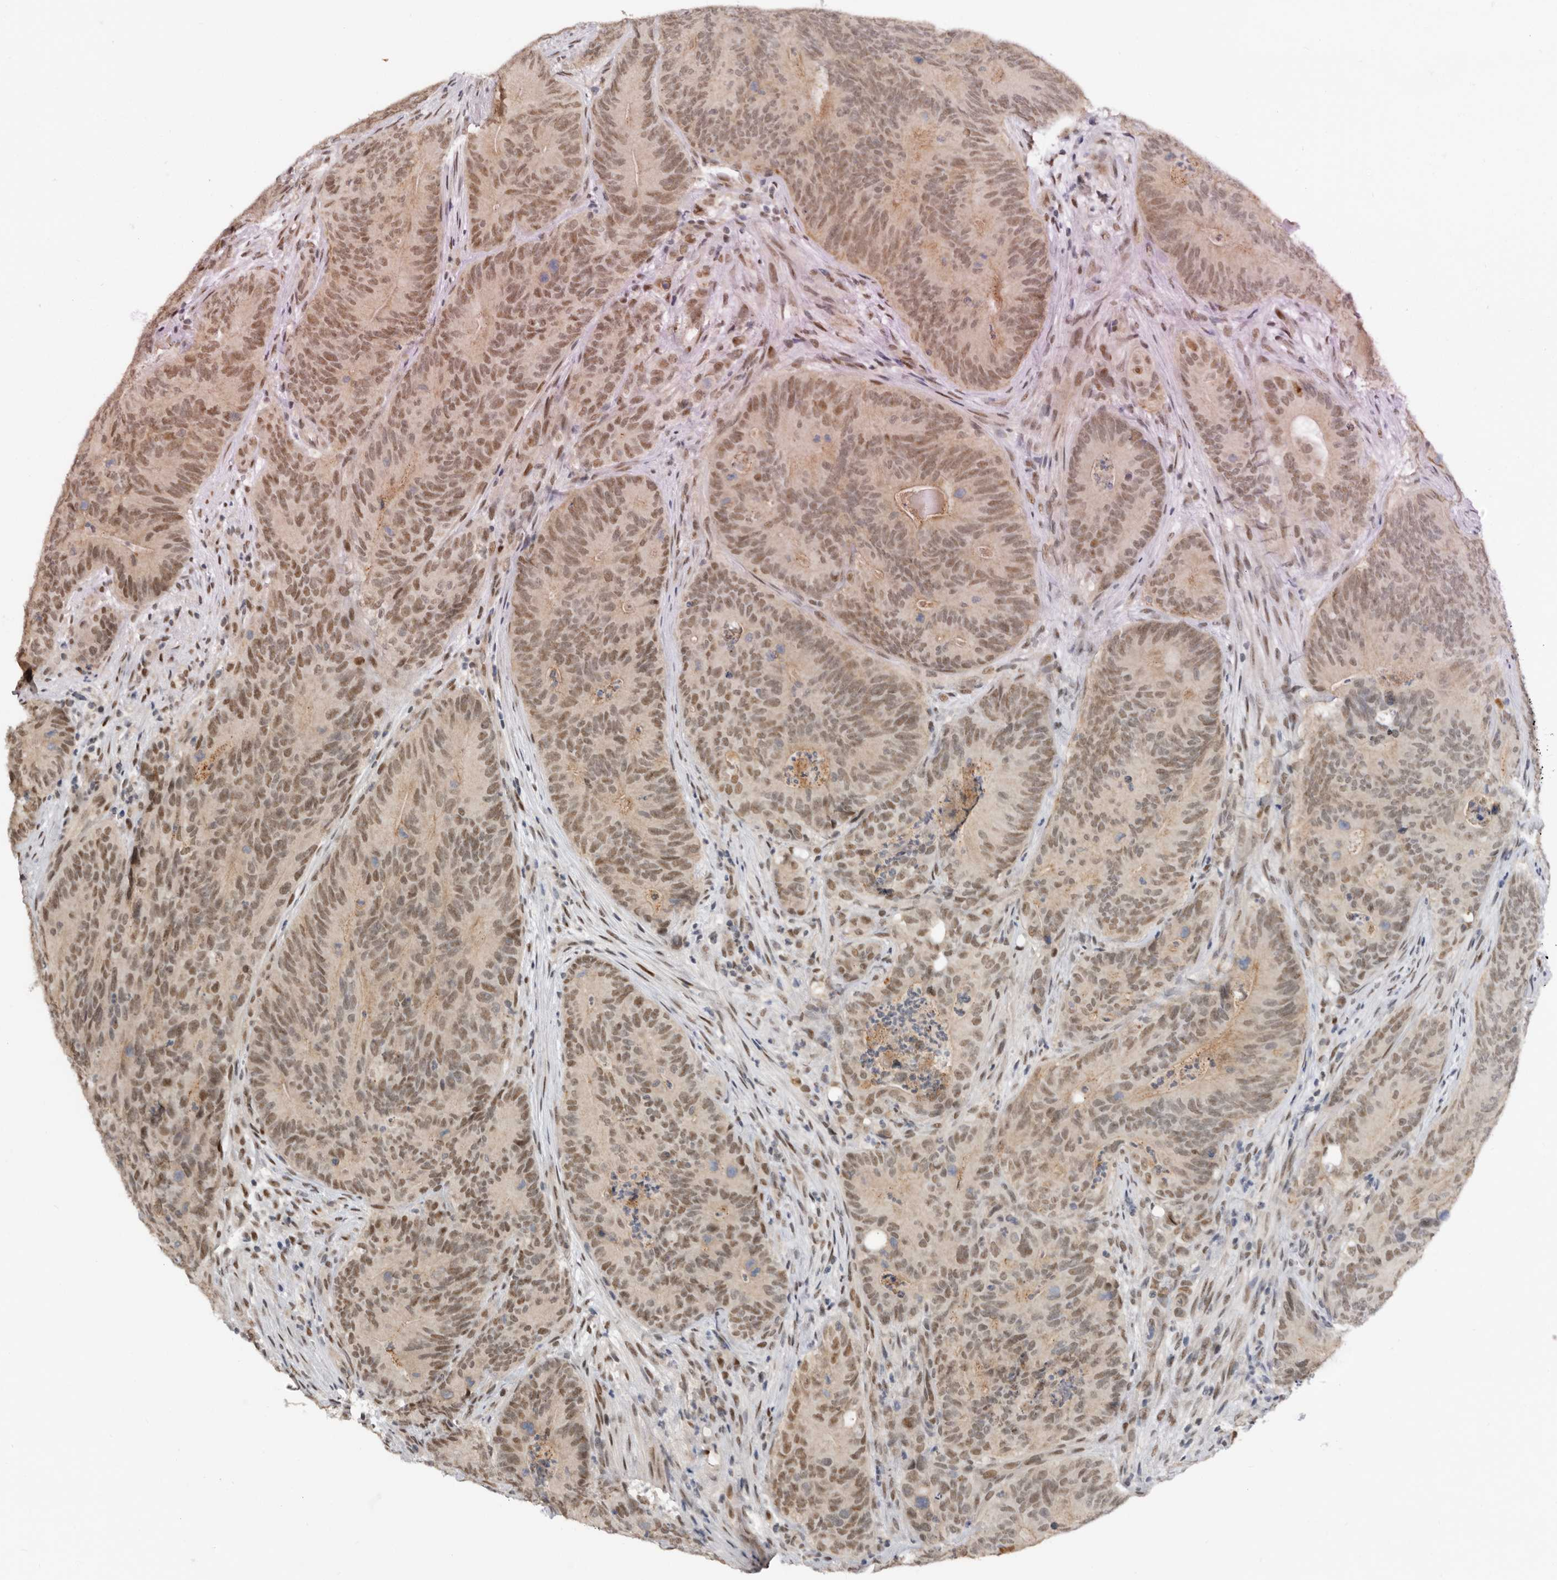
{"staining": {"intensity": "moderate", "quantity": ">75%", "location": "nuclear"}, "tissue": "colorectal cancer", "cell_type": "Tumor cells", "image_type": "cancer", "snomed": [{"axis": "morphology", "description": "Normal tissue, NOS"}, {"axis": "topography", "description": "Colon"}], "caption": "The micrograph demonstrates immunohistochemical staining of colorectal cancer. There is moderate nuclear staining is appreciated in approximately >75% of tumor cells.", "gene": "BRCA2", "patient": {"sex": "female", "age": 82}}